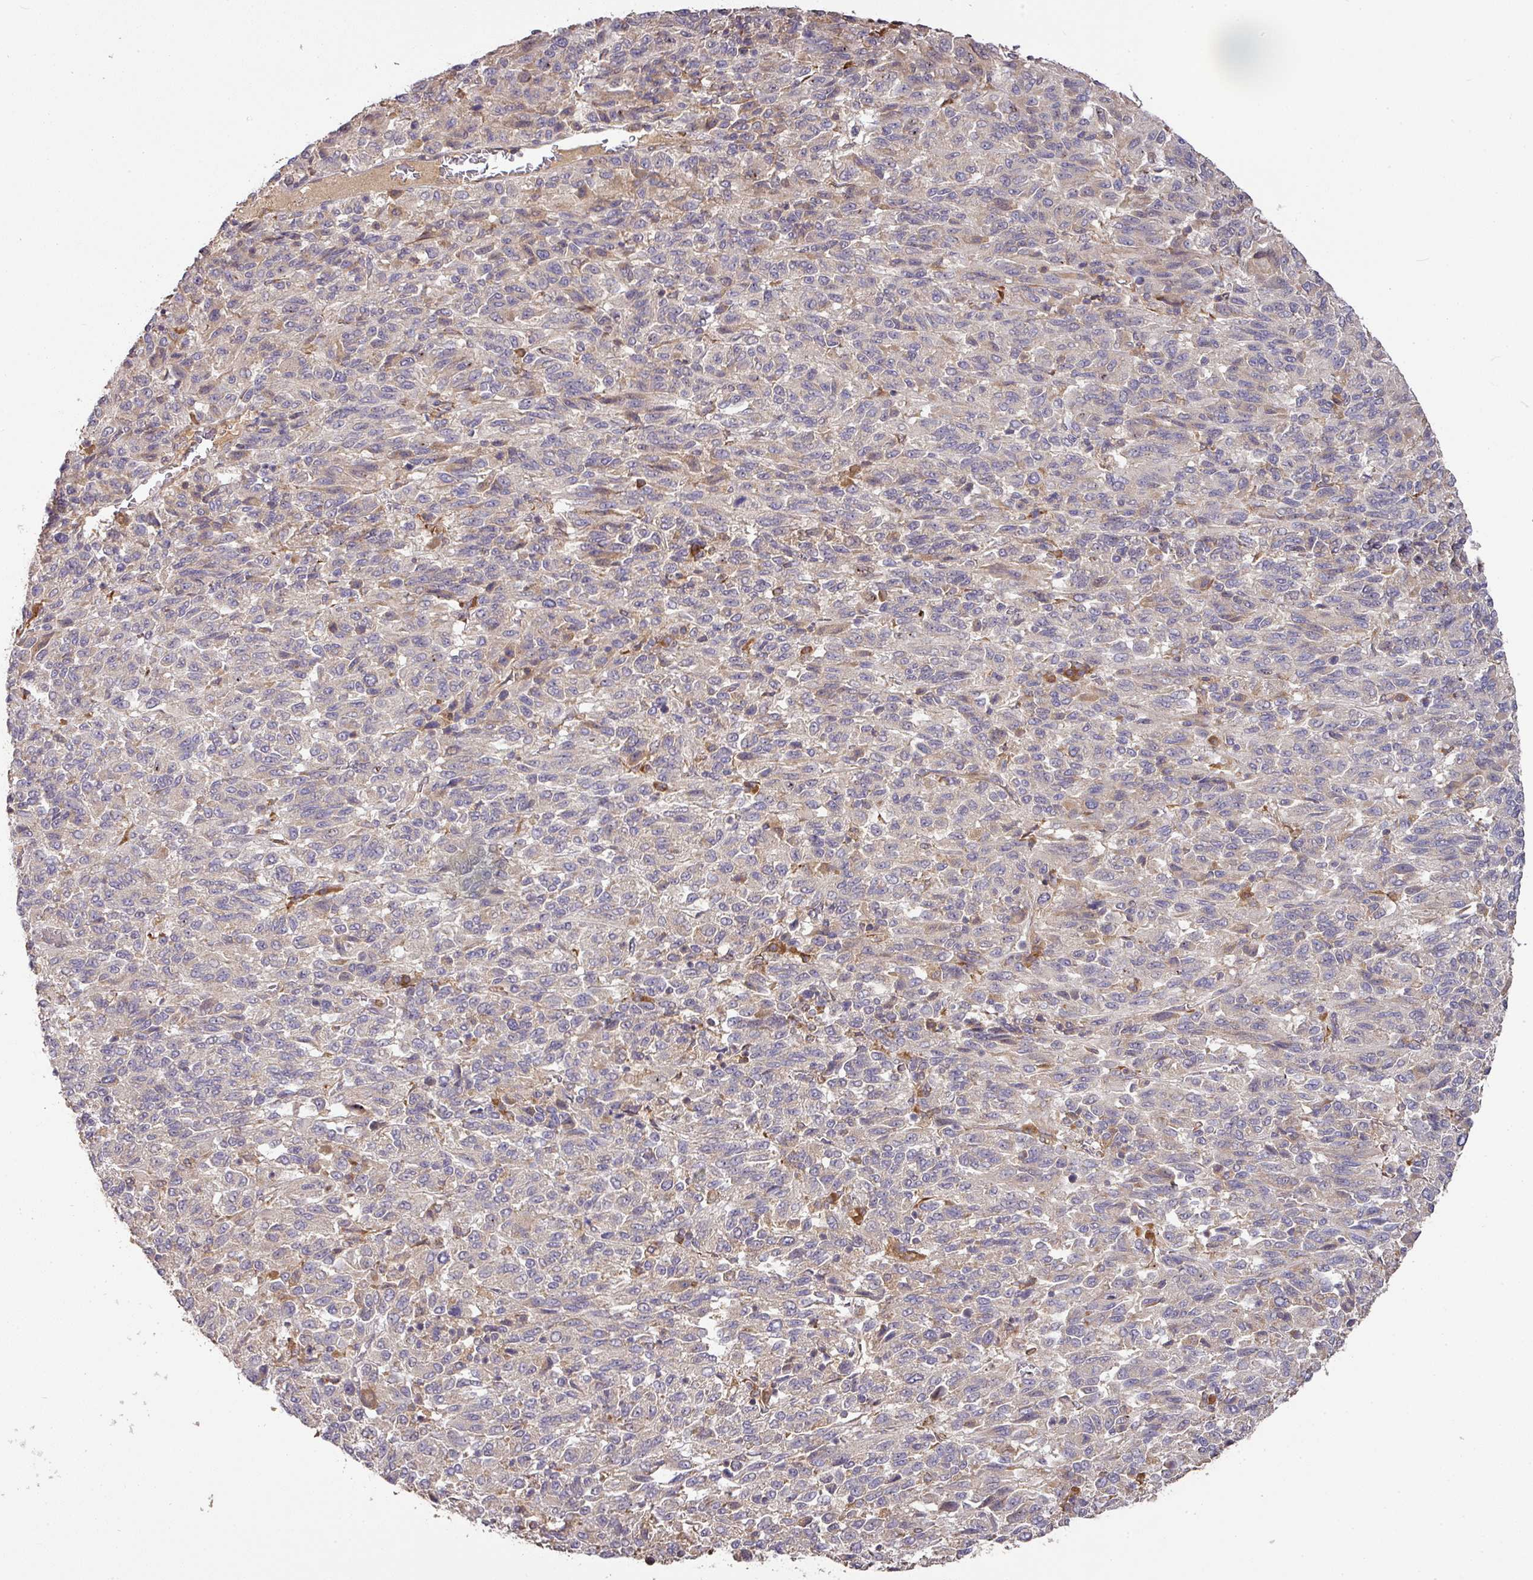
{"staining": {"intensity": "negative", "quantity": "none", "location": "none"}, "tissue": "melanoma", "cell_type": "Tumor cells", "image_type": "cancer", "snomed": [{"axis": "morphology", "description": "Malignant melanoma, Metastatic site"}, {"axis": "topography", "description": "Lung"}], "caption": "DAB immunohistochemical staining of melanoma demonstrates no significant positivity in tumor cells.", "gene": "GALP", "patient": {"sex": "male", "age": 64}}